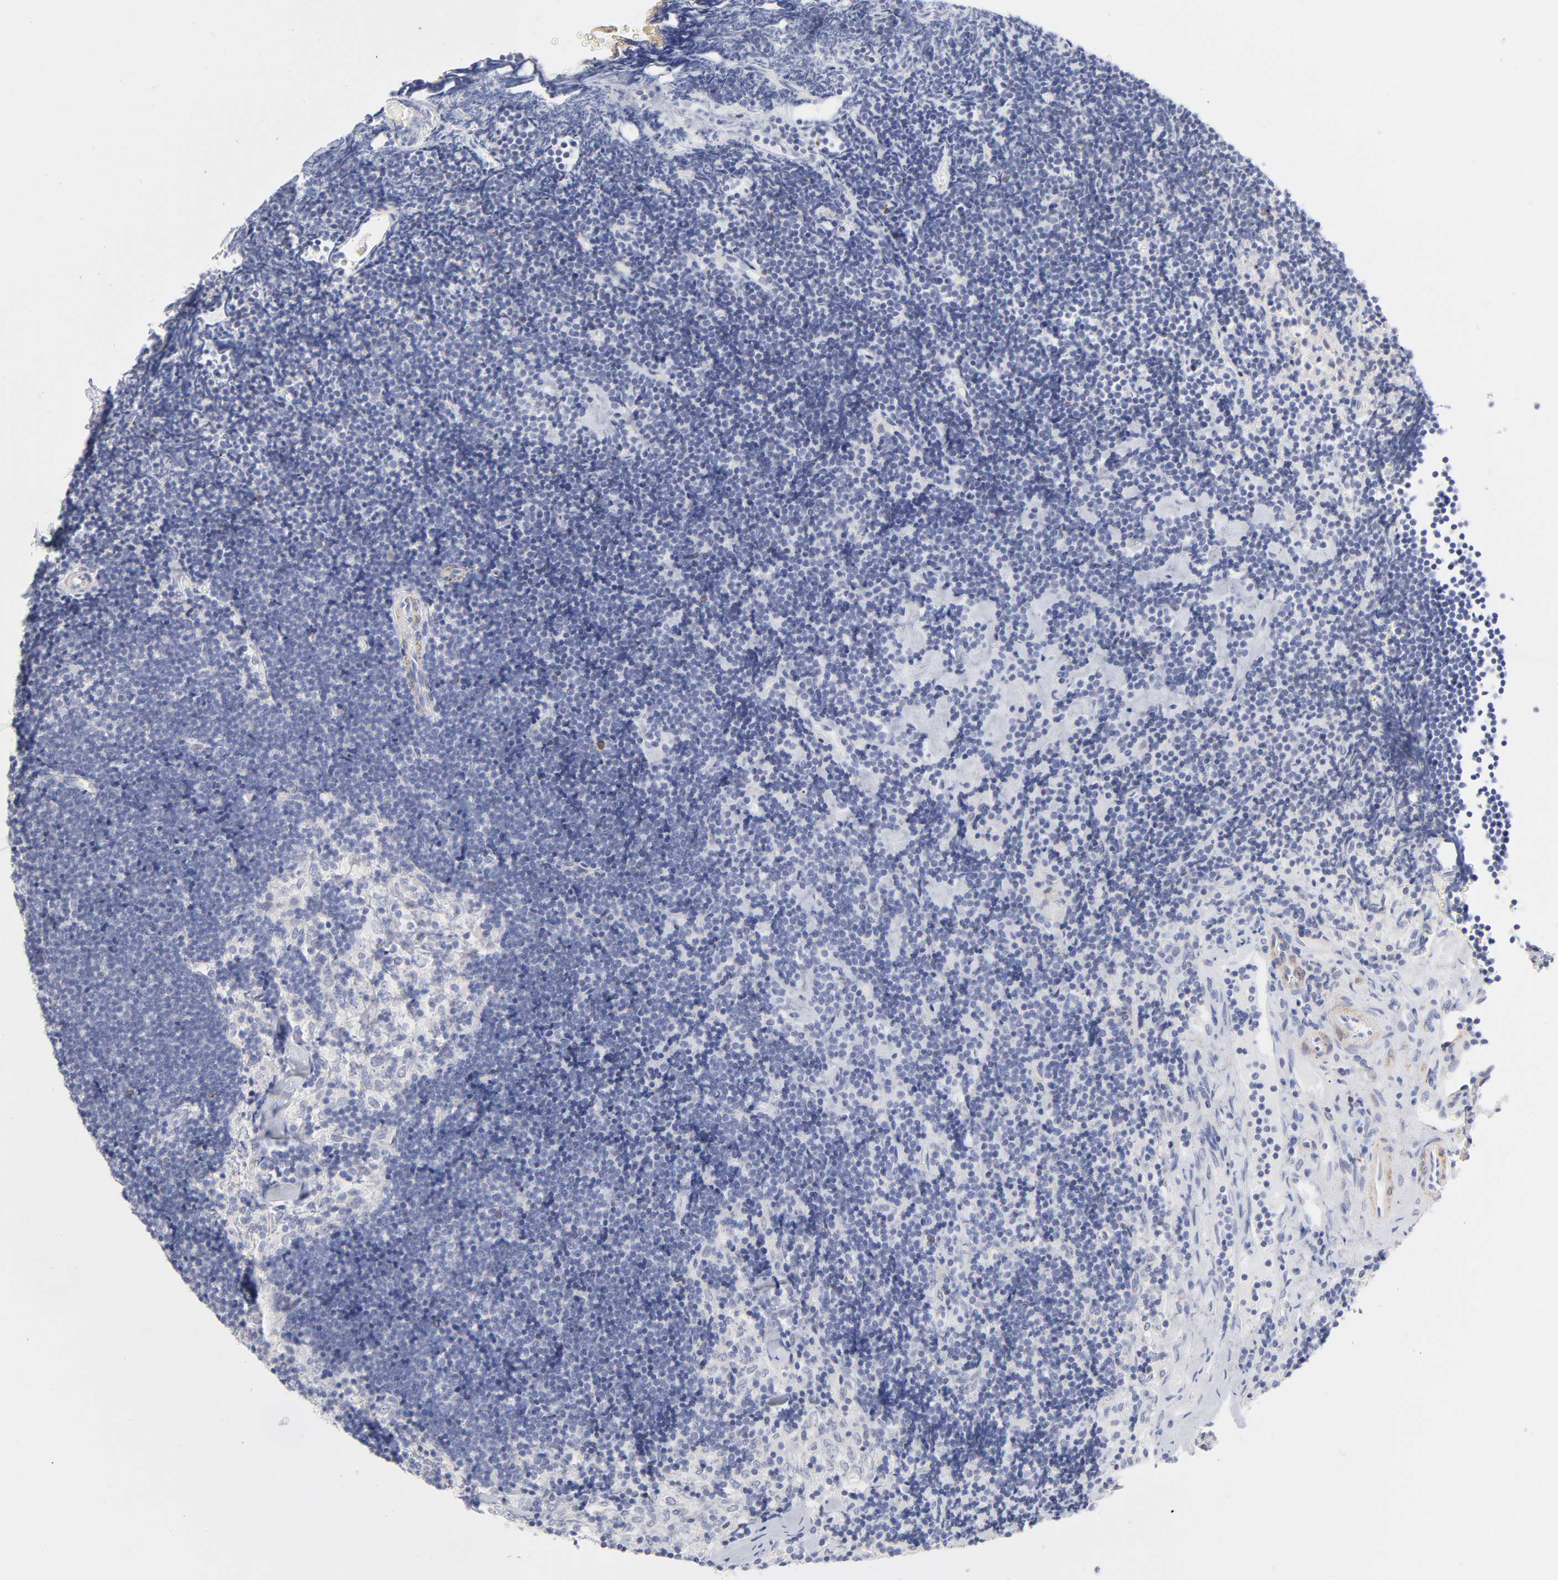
{"staining": {"intensity": "negative", "quantity": "none", "location": "none"}, "tissue": "lymph node", "cell_type": "Non-germinal center cells", "image_type": "normal", "snomed": [{"axis": "morphology", "description": "Normal tissue, NOS"}, {"axis": "topography", "description": "Lymph node"}], "caption": "This is an IHC image of unremarkable lymph node. There is no positivity in non-germinal center cells.", "gene": "MID1", "patient": {"sex": "male", "age": 63}}